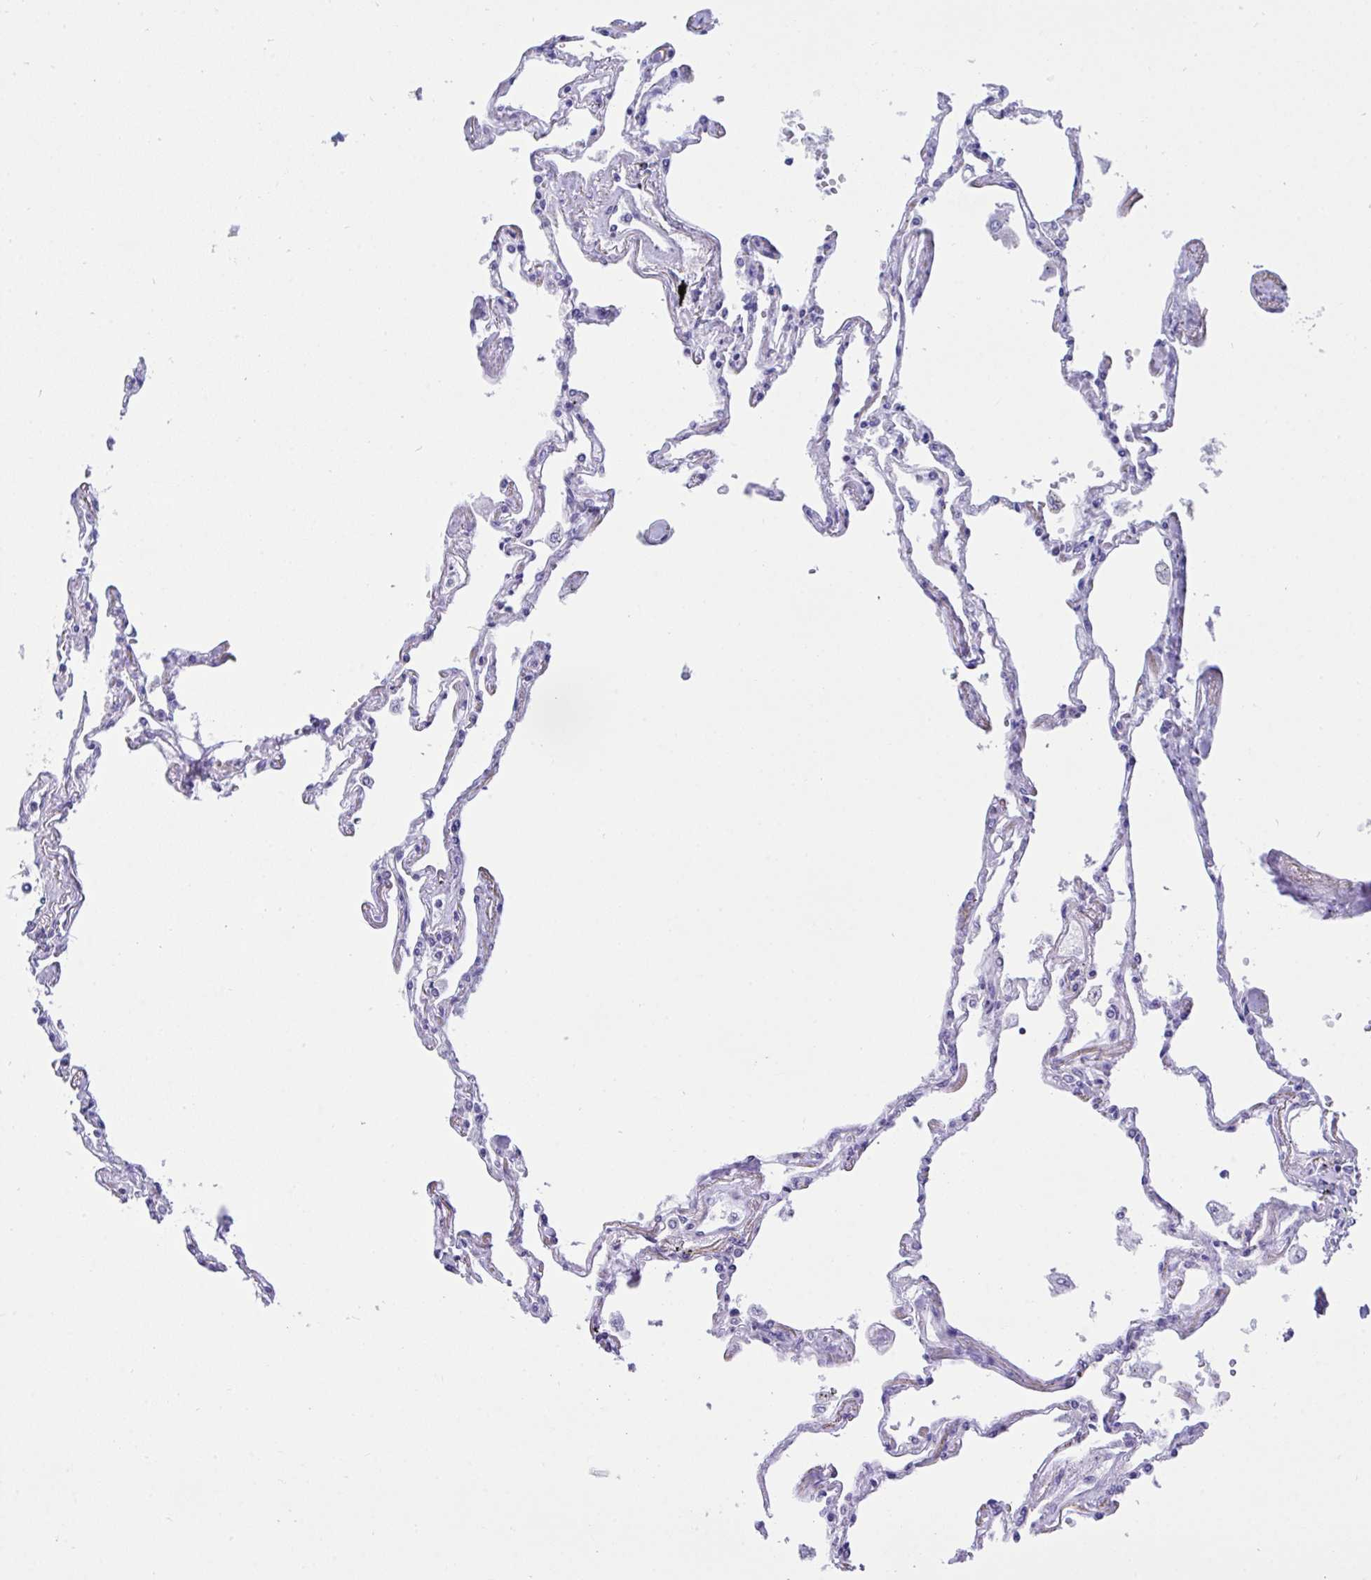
{"staining": {"intensity": "negative", "quantity": "none", "location": "none"}, "tissue": "lung", "cell_type": "Alveolar cells", "image_type": "normal", "snomed": [{"axis": "morphology", "description": "Normal tissue, NOS"}, {"axis": "topography", "description": "Lung"}], "caption": "An image of lung stained for a protein shows no brown staining in alveolar cells.", "gene": "TMEM106B", "patient": {"sex": "female", "age": 67}}